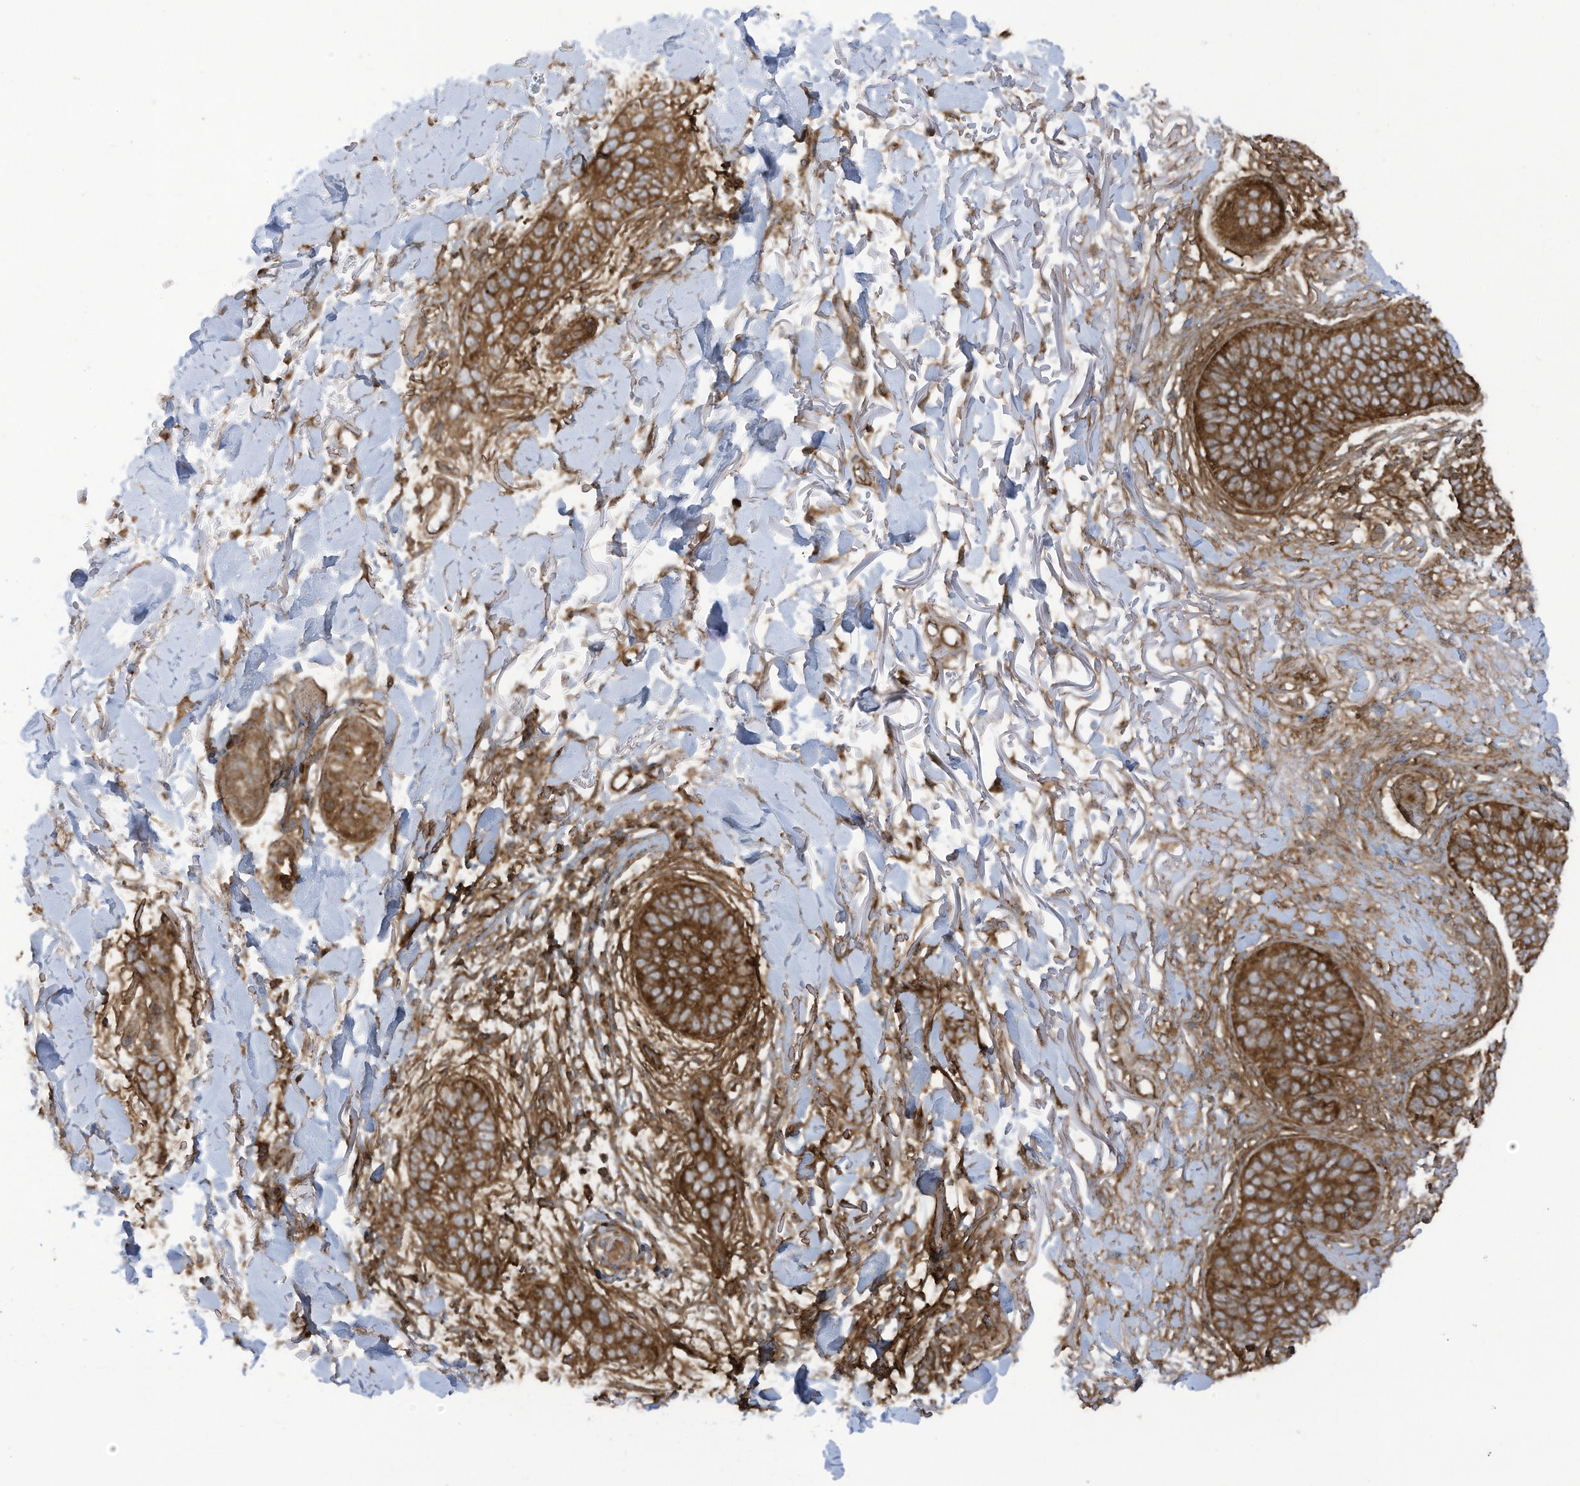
{"staining": {"intensity": "strong", "quantity": ">75%", "location": "cytoplasmic/membranous"}, "tissue": "skin cancer", "cell_type": "Tumor cells", "image_type": "cancer", "snomed": [{"axis": "morphology", "description": "Basal cell carcinoma"}, {"axis": "topography", "description": "Skin"}], "caption": "Brown immunohistochemical staining in skin basal cell carcinoma demonstrates strong cytoplasmic/membranous expression in approximately >75% of tumor cells. (DAB IHC with brightfield microscopy, high magnification).", "gene": "REPS1", "patient": {"sex": "male", "age": 85}}